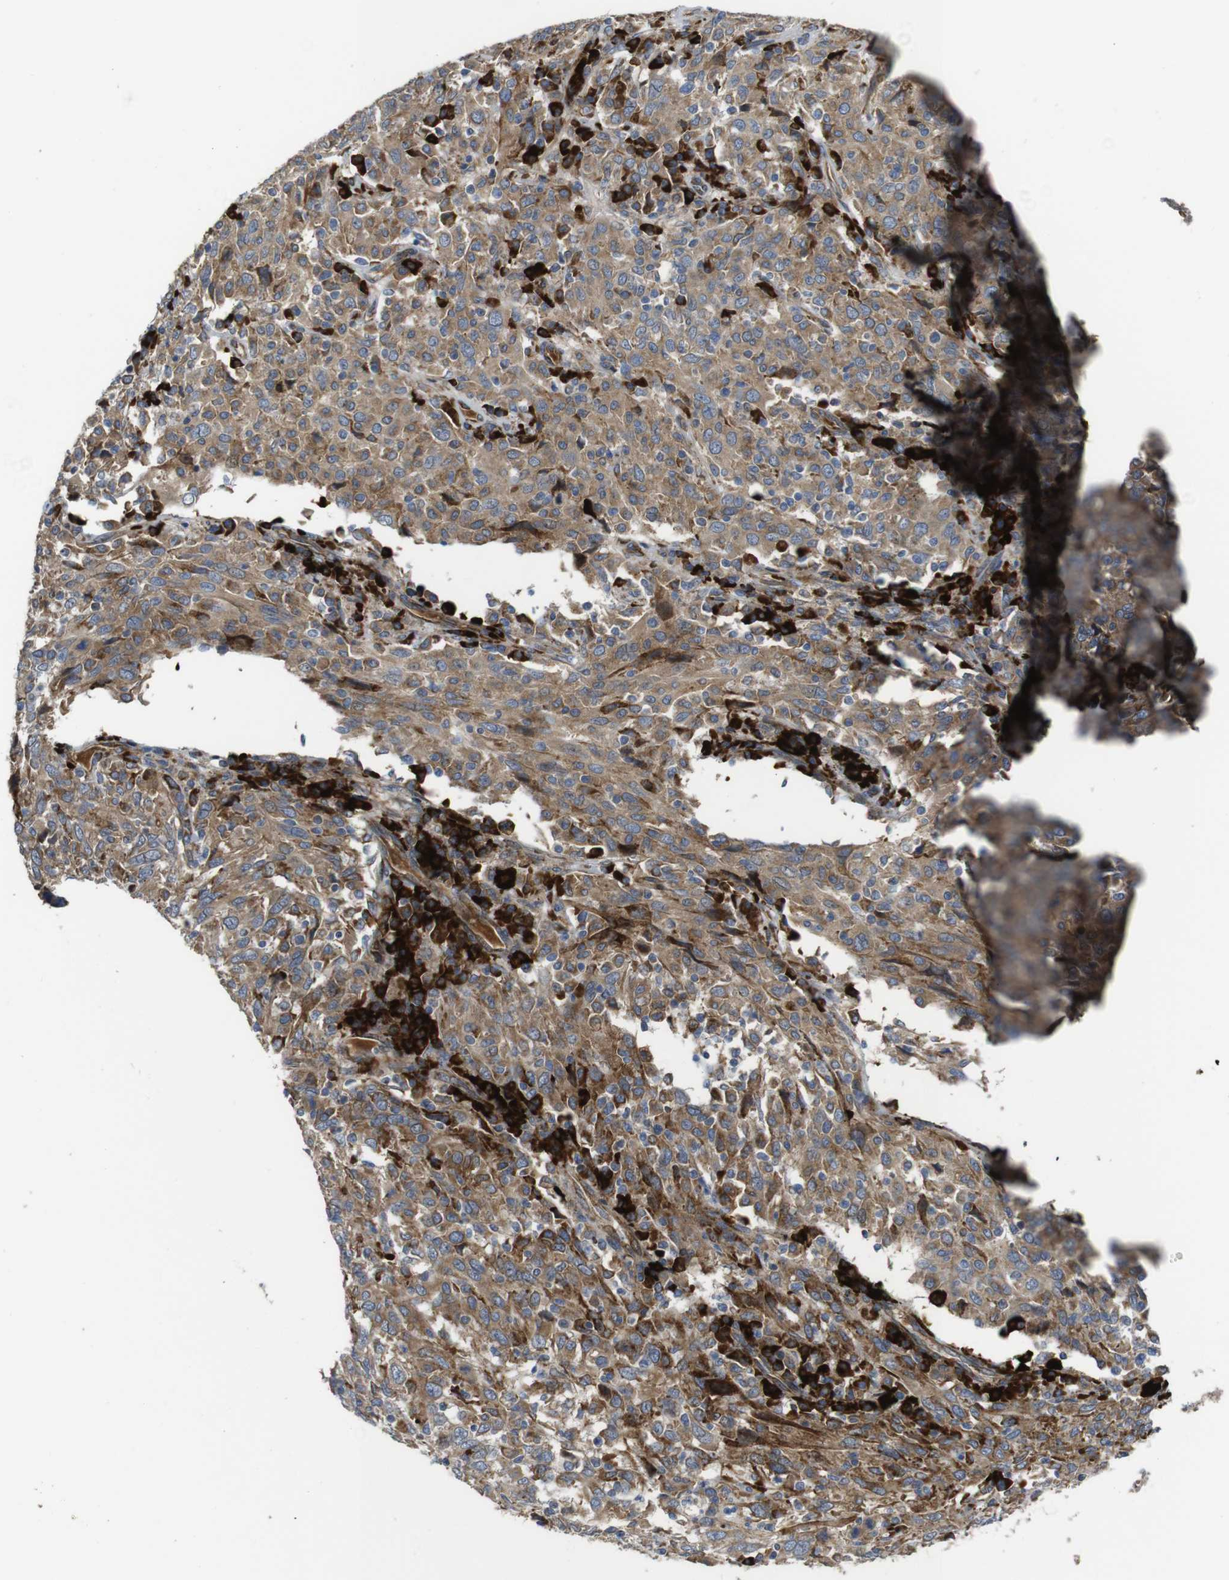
{"staining": {"intensity": "moderate", "quantity": ">75%", "location": "cytoplasmic/membranous"}, "tissue": "cervical cancer", "cell_type": "Tumor cells", "image_type": "cancer", "snomed": [{"axis": "morphology", "description": "Squamous cell carcinoma, NOS"}, {"axis": "topography", "description": "Cervix"}], "caption": "IHC photomicrograph of neoplastic tissue: cervical cancer (squamous cell carcinoma) stained using immunohistochemistry shows medium levels of moderate protein expression localized specifically in the cytoplasmic/membranous of tumor cells, appearing as a cytoplasmic/membranous brown color.", "gene": "UBE2G2", "patient": {"sex": "female", "age": 46}}